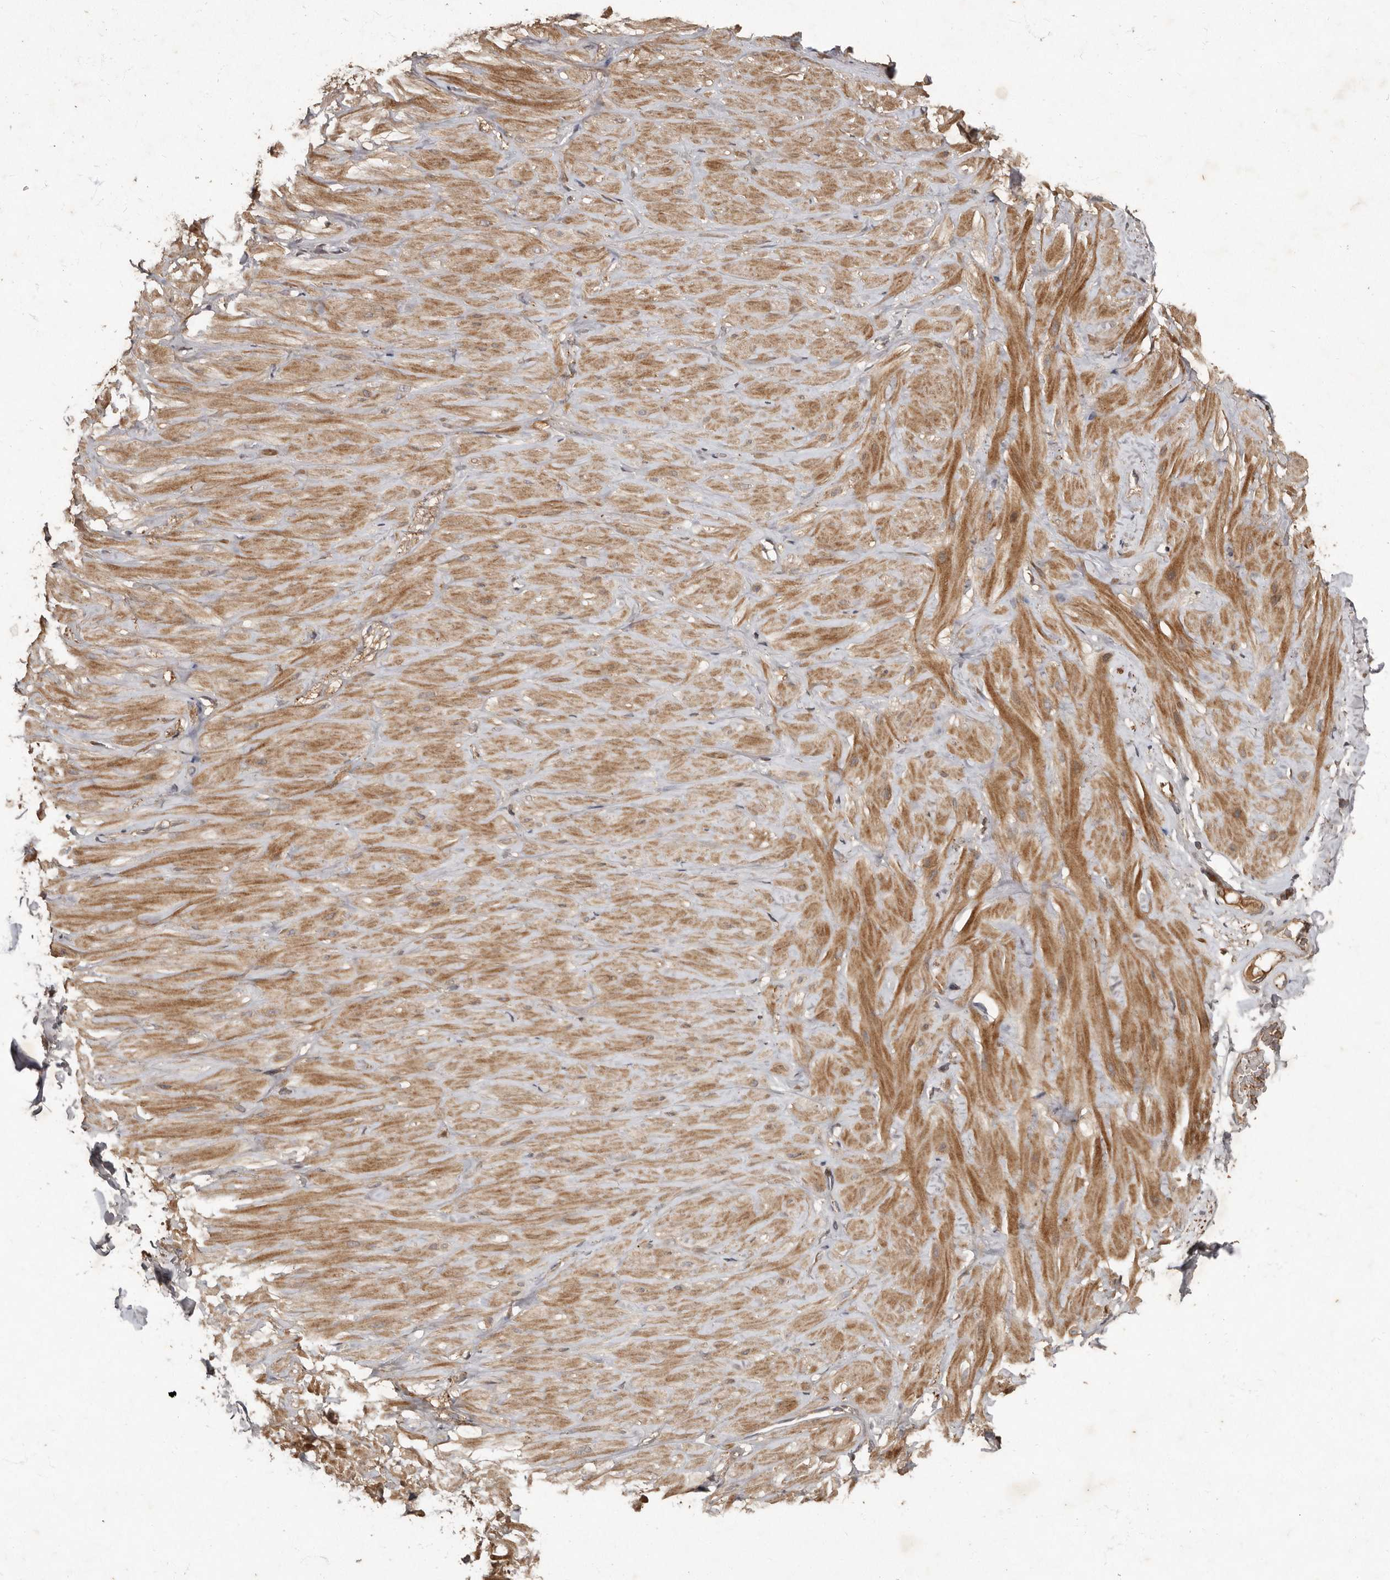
{"staining": {"intensity": "weak", "quantity": ">75%", "location": "cytoplasmic/membranous"}, "tissue": "adipose tissue", "cell_type": "Adipocytes", "image_type": "normal", "snomed": [{"axis": "morphology", "description": "Normal tissue, NOS"}, {"axis": "topography", "description": "Adipose tissue"}, {"axis": "topography", "description": "Vascular tissue"}, {"axis": "topography", "description": "Peripheral nerve tissue"}], "caption": "Adipocytes exhibit low levels of weak cytoplasmic/membranous expression in about >75% of cells in benign adipose tissue. The staining is performed using DAB brown chromogen to label protein expression. The nuclei are counter-stained blue using hematoxylin.", "gene": "KIF26B", "patient": {"sex": "male", "age": 25}}